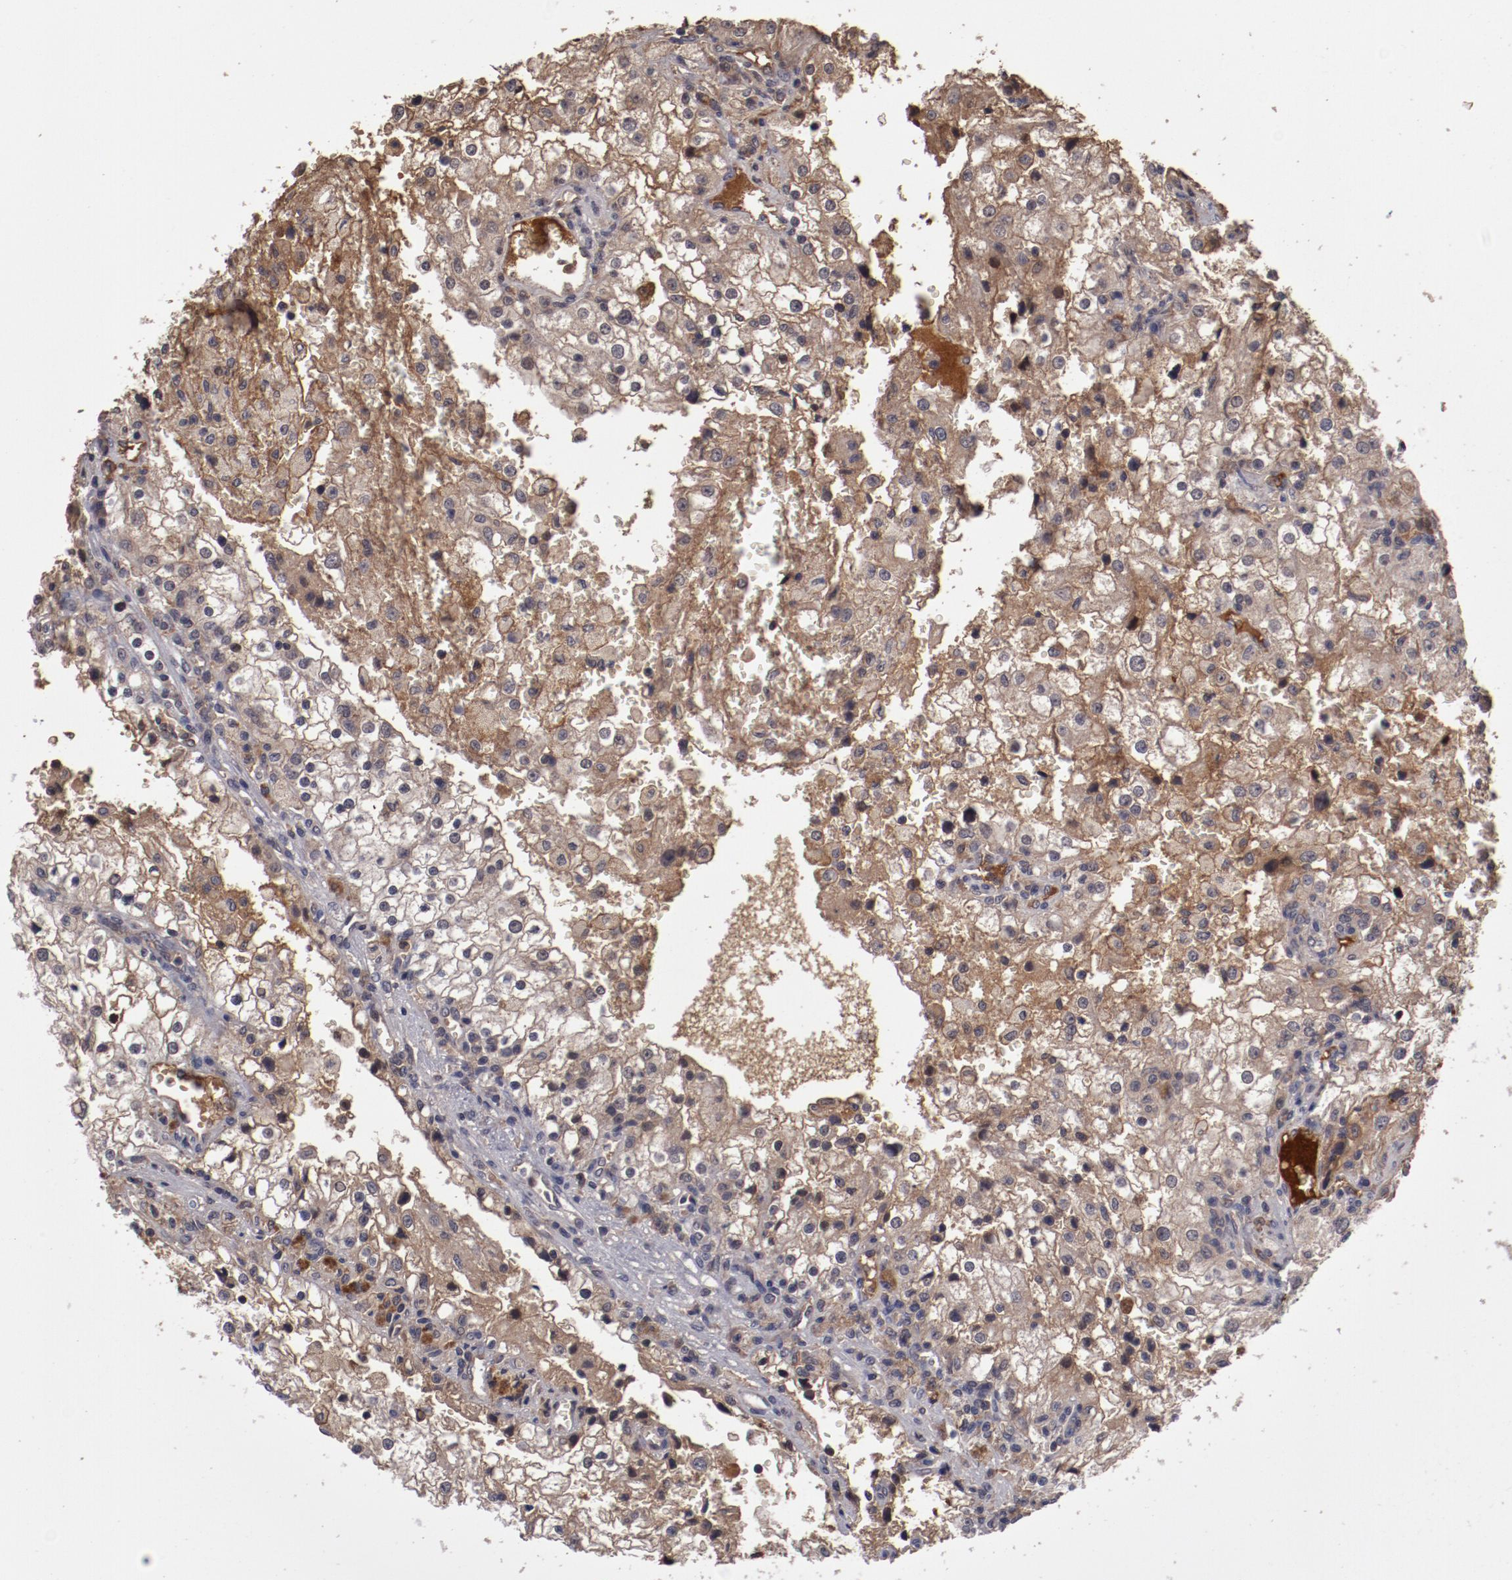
{"staining": {"intensity": "strong", "quantity": "25%-75%", "location": "cytoplasmic/membranous"}, "tissue": "renal cancer", "cell_type": "Tumor cells", "image_type": "cancer", "snomed": [{"axis": "morphology", "description": "Adenocarcinoma, NOS"}, {"axis": "topography", "description": "Kidney"}], "caption": "Protein staining exhibits strong cytoplasmic/membranous expression in about 25%-75% of tumor cells in renal cancer (adenocarcinoma).", "gene": "CP", "patient": {"sex": "female", "age": 74}}